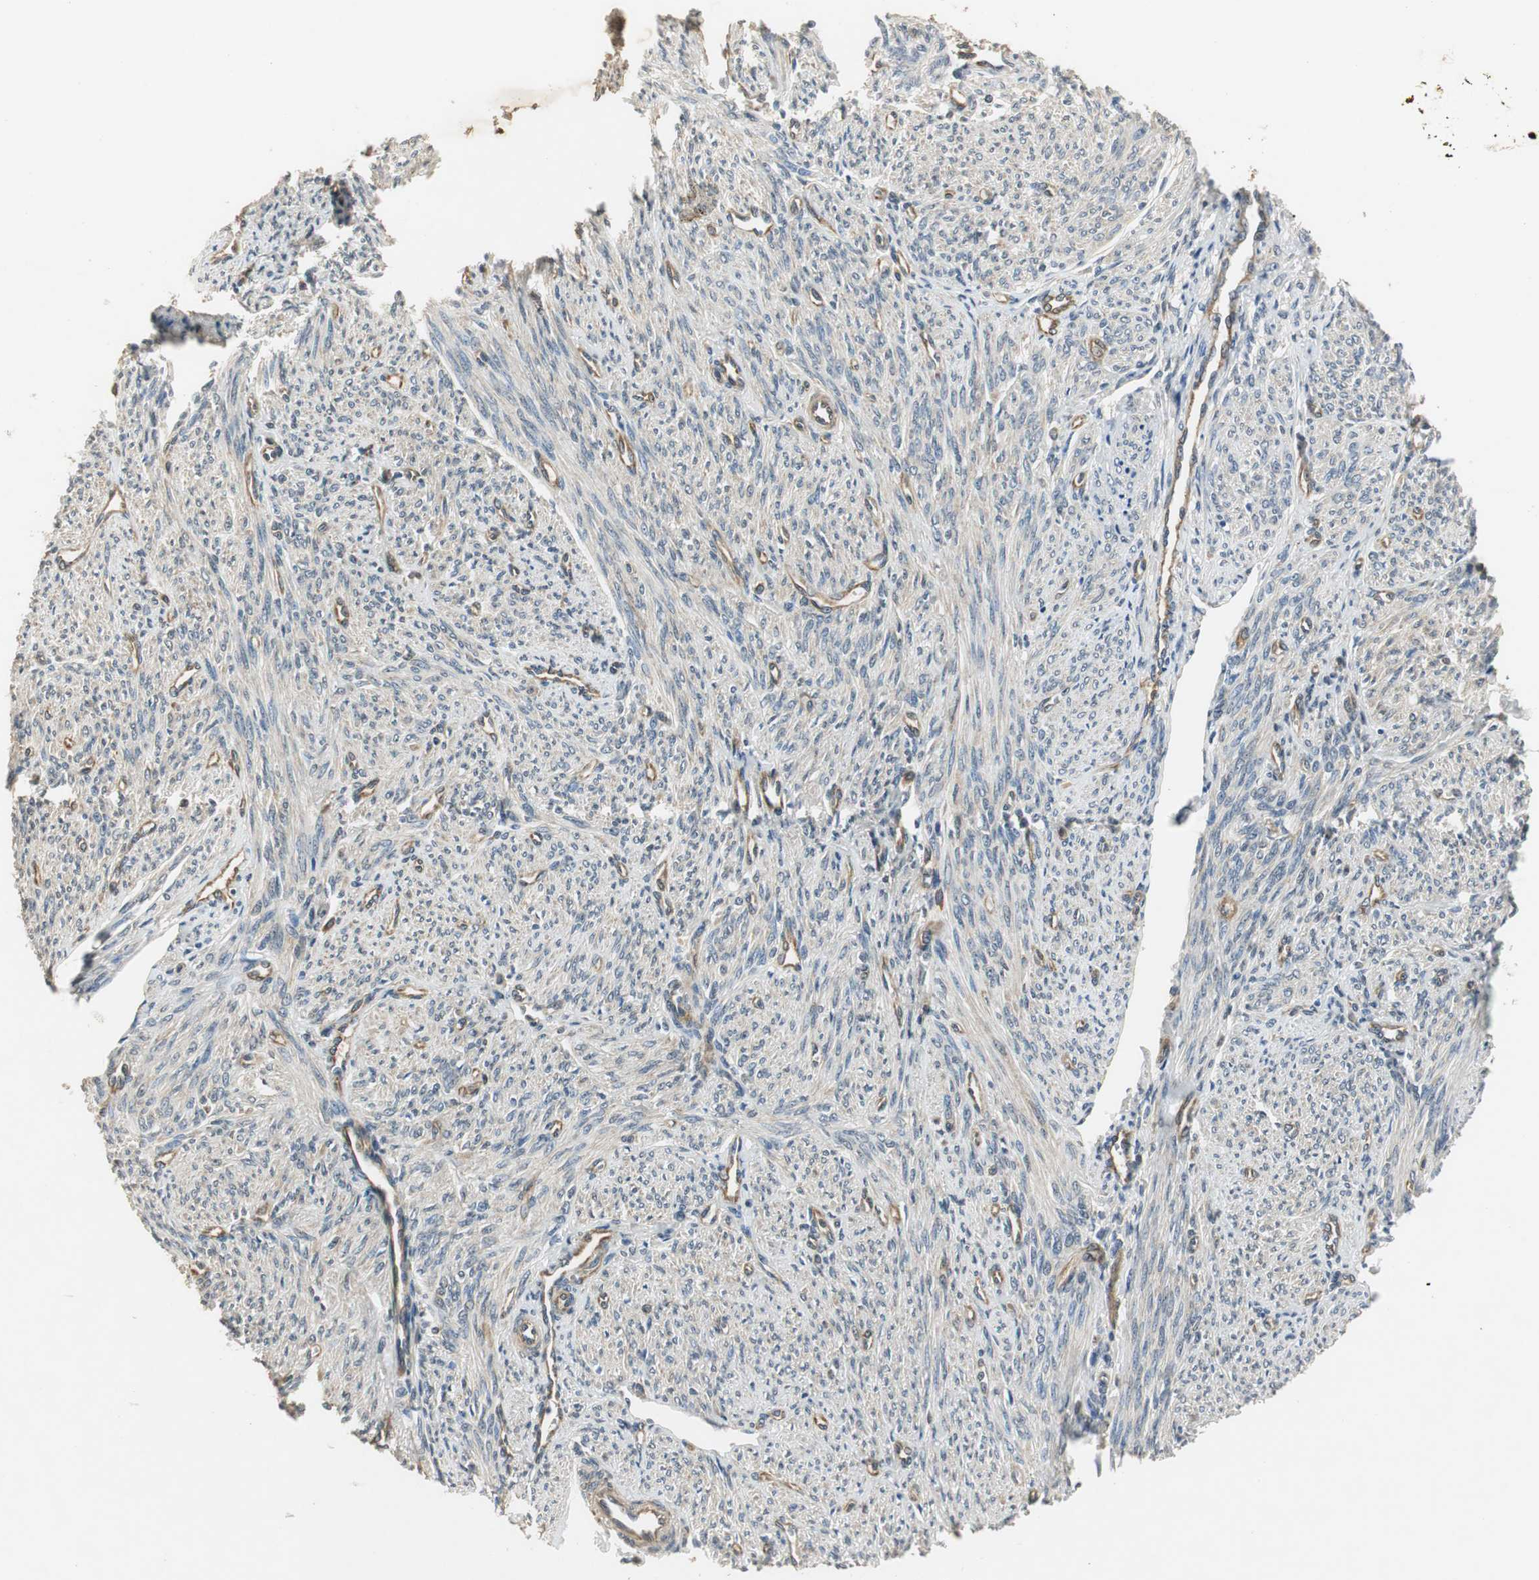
{"staining": {"intensity": "weak", "quantity": "<25%", "location": "cytoplasmic/membranous"}, "tissue": "smooth muscle", "cell_type": "Smooth muscle cells", "image_type": "normal", "snomed": [{"axis": "morphology", "description": "Normal tissue, NOS"}, {"axis": "topography", "description": "Smooth muscle"}], "caption": "This is an immunohistochemistry photomicrograph of unremarkable human smooth muscle. There is no expression in smooth muscle cells.", "gene": "PSMB4", "patient": {"sex": "female", "age": 65}}